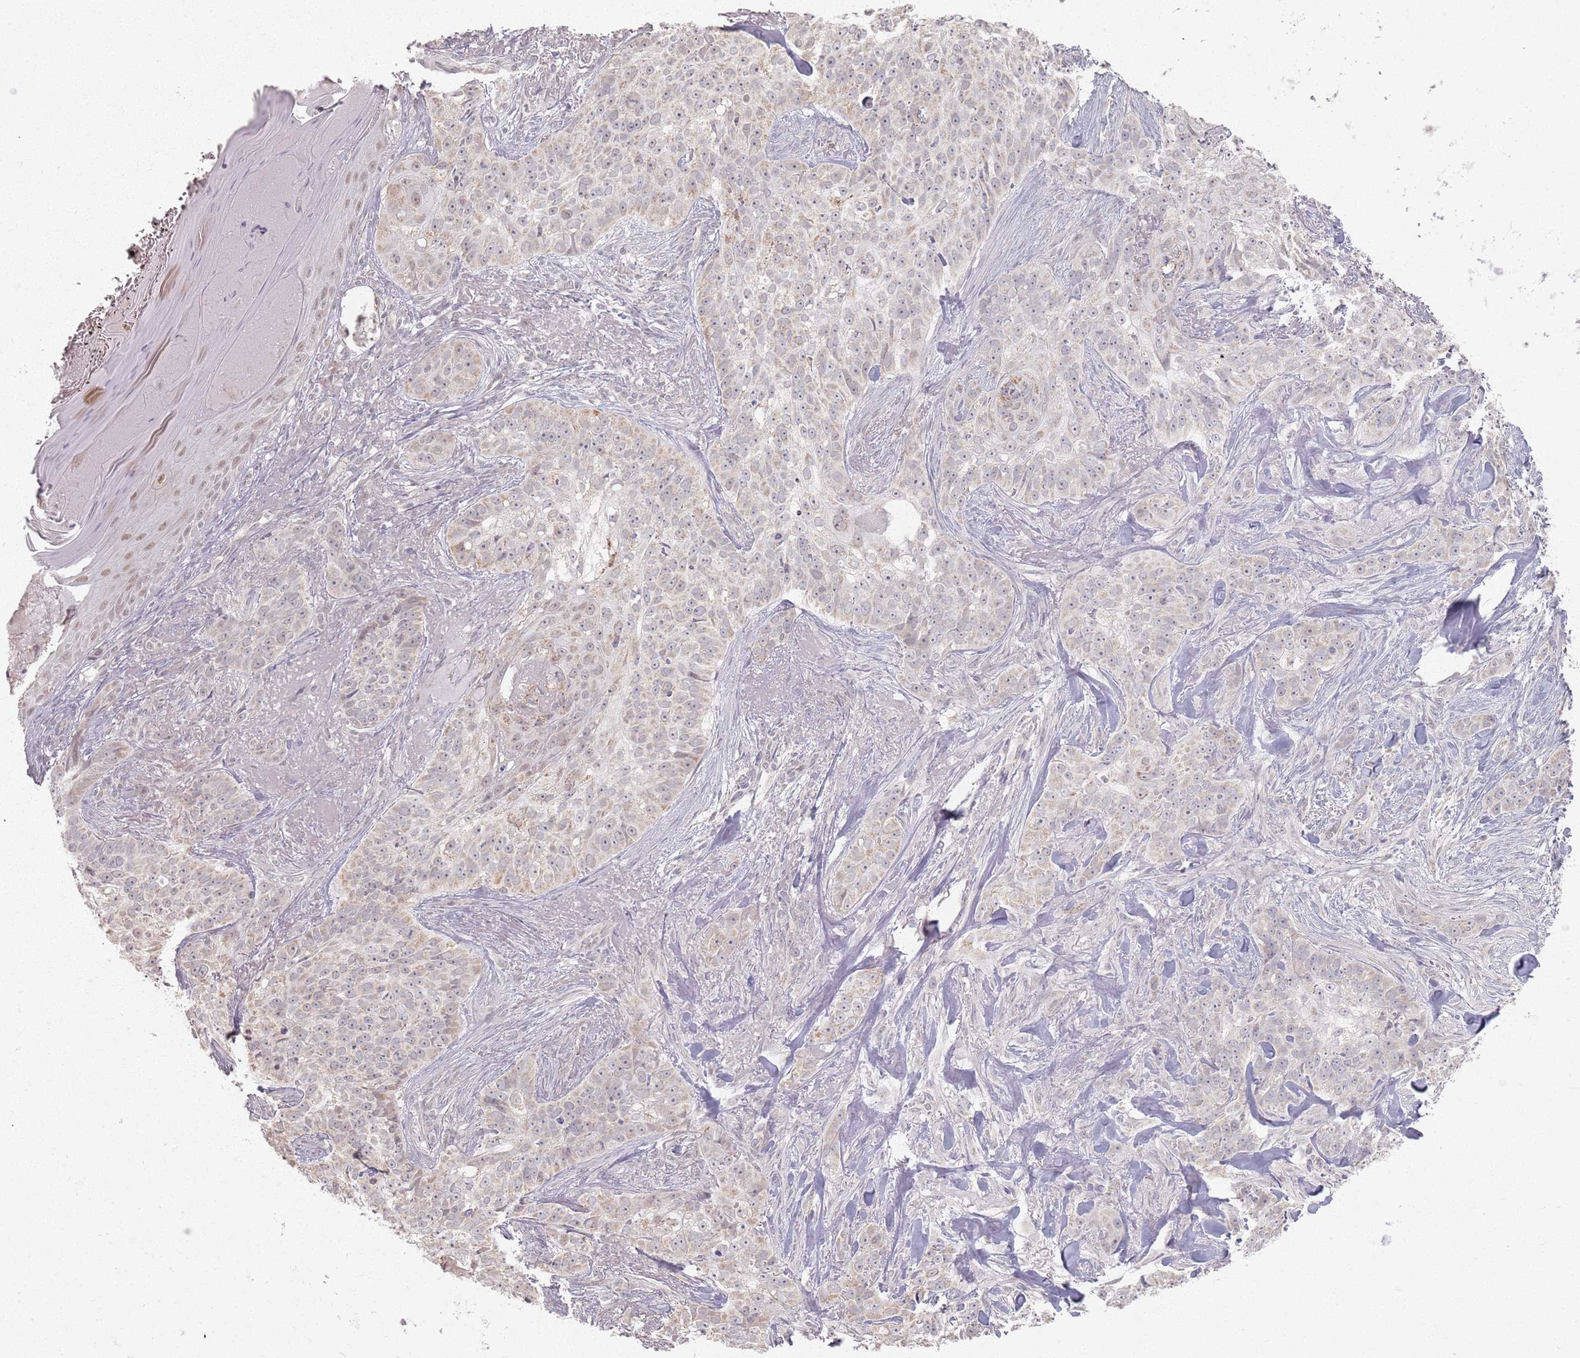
{"staining": {"intensity": "weak", "quantity": "<25%", "location": "cytoplasmic/membranous"}, "tissue": "skin cancer", "cell_type": "Tumor cells", "image_type": "cancer", "snomed": [{"axis": "morphology", "description": "Basal cell carcinoma"}, {"axis": "topography", "description": "Skin"}], "caption": "IHC histopathology image of human basal cell carcinoma (skin) stained for a protein (brown), which exhibits no expression in tumor cells.", "gene": "PKD2L2", "patient": {"sex": "female", "age": 92}}